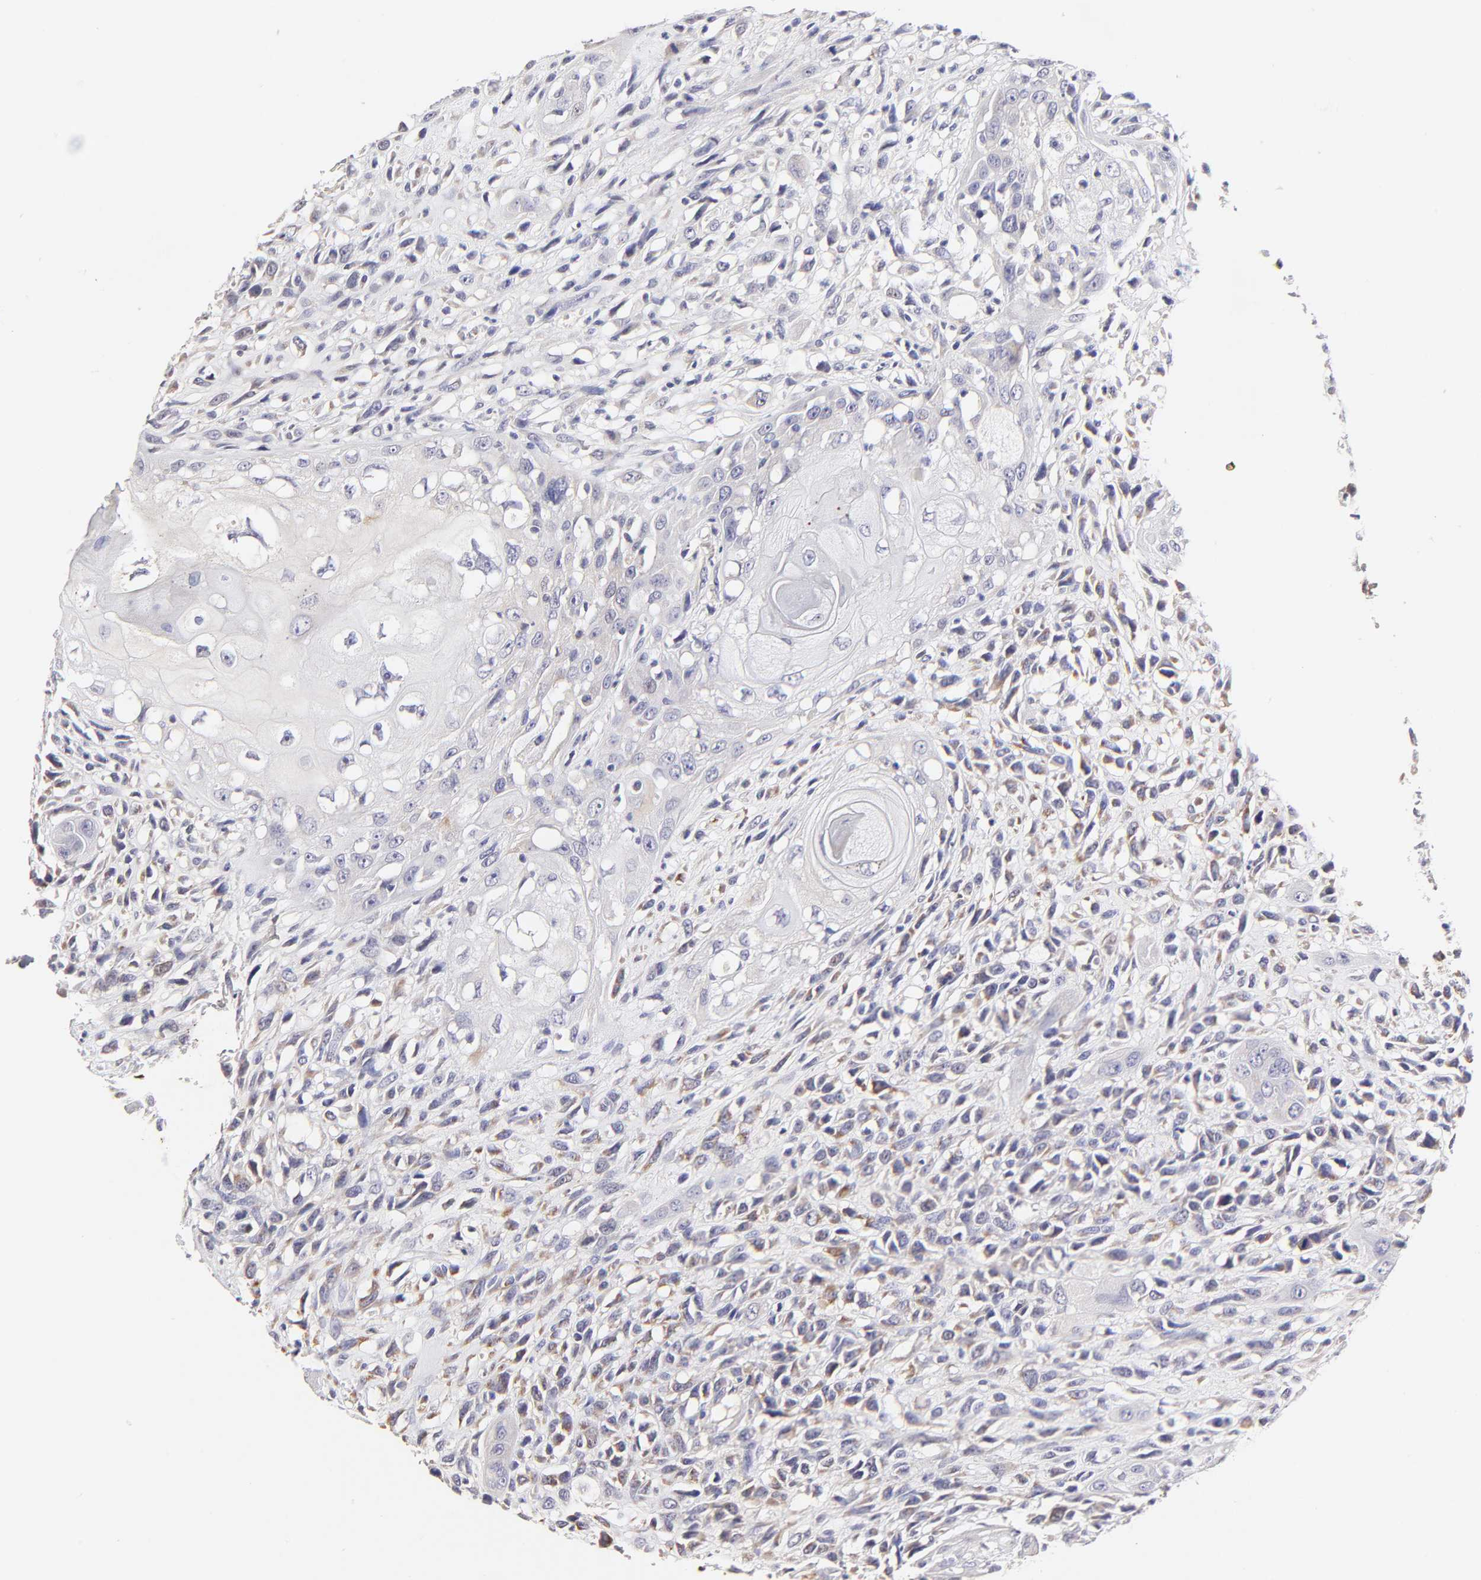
{"staining": {"intensity": "negative", "quantity": "none", "location": "none"}, "tissue": "head and neck cancer", "cell_type": "Tumor cells", "image_type": "cancer", "snomed": [{"axis": "morphology", "description": "Necrosis, NOS"}, {"axis": "morphology", "description": "Neoplasm, malignant, NOS"}, {"axis": "topography", "description": "Salivary gland"}, {"axis": "topography", "description": "Head-Neck"}], "caption": "Immunohistochemistry (IHC) photomicrograph of human head and neck neoplasm (malignant) stained for a protein (brown), which displays no staining in tumor cells.", "gene": "BTG2", "patient": {"sex": "male", "age": 43}}